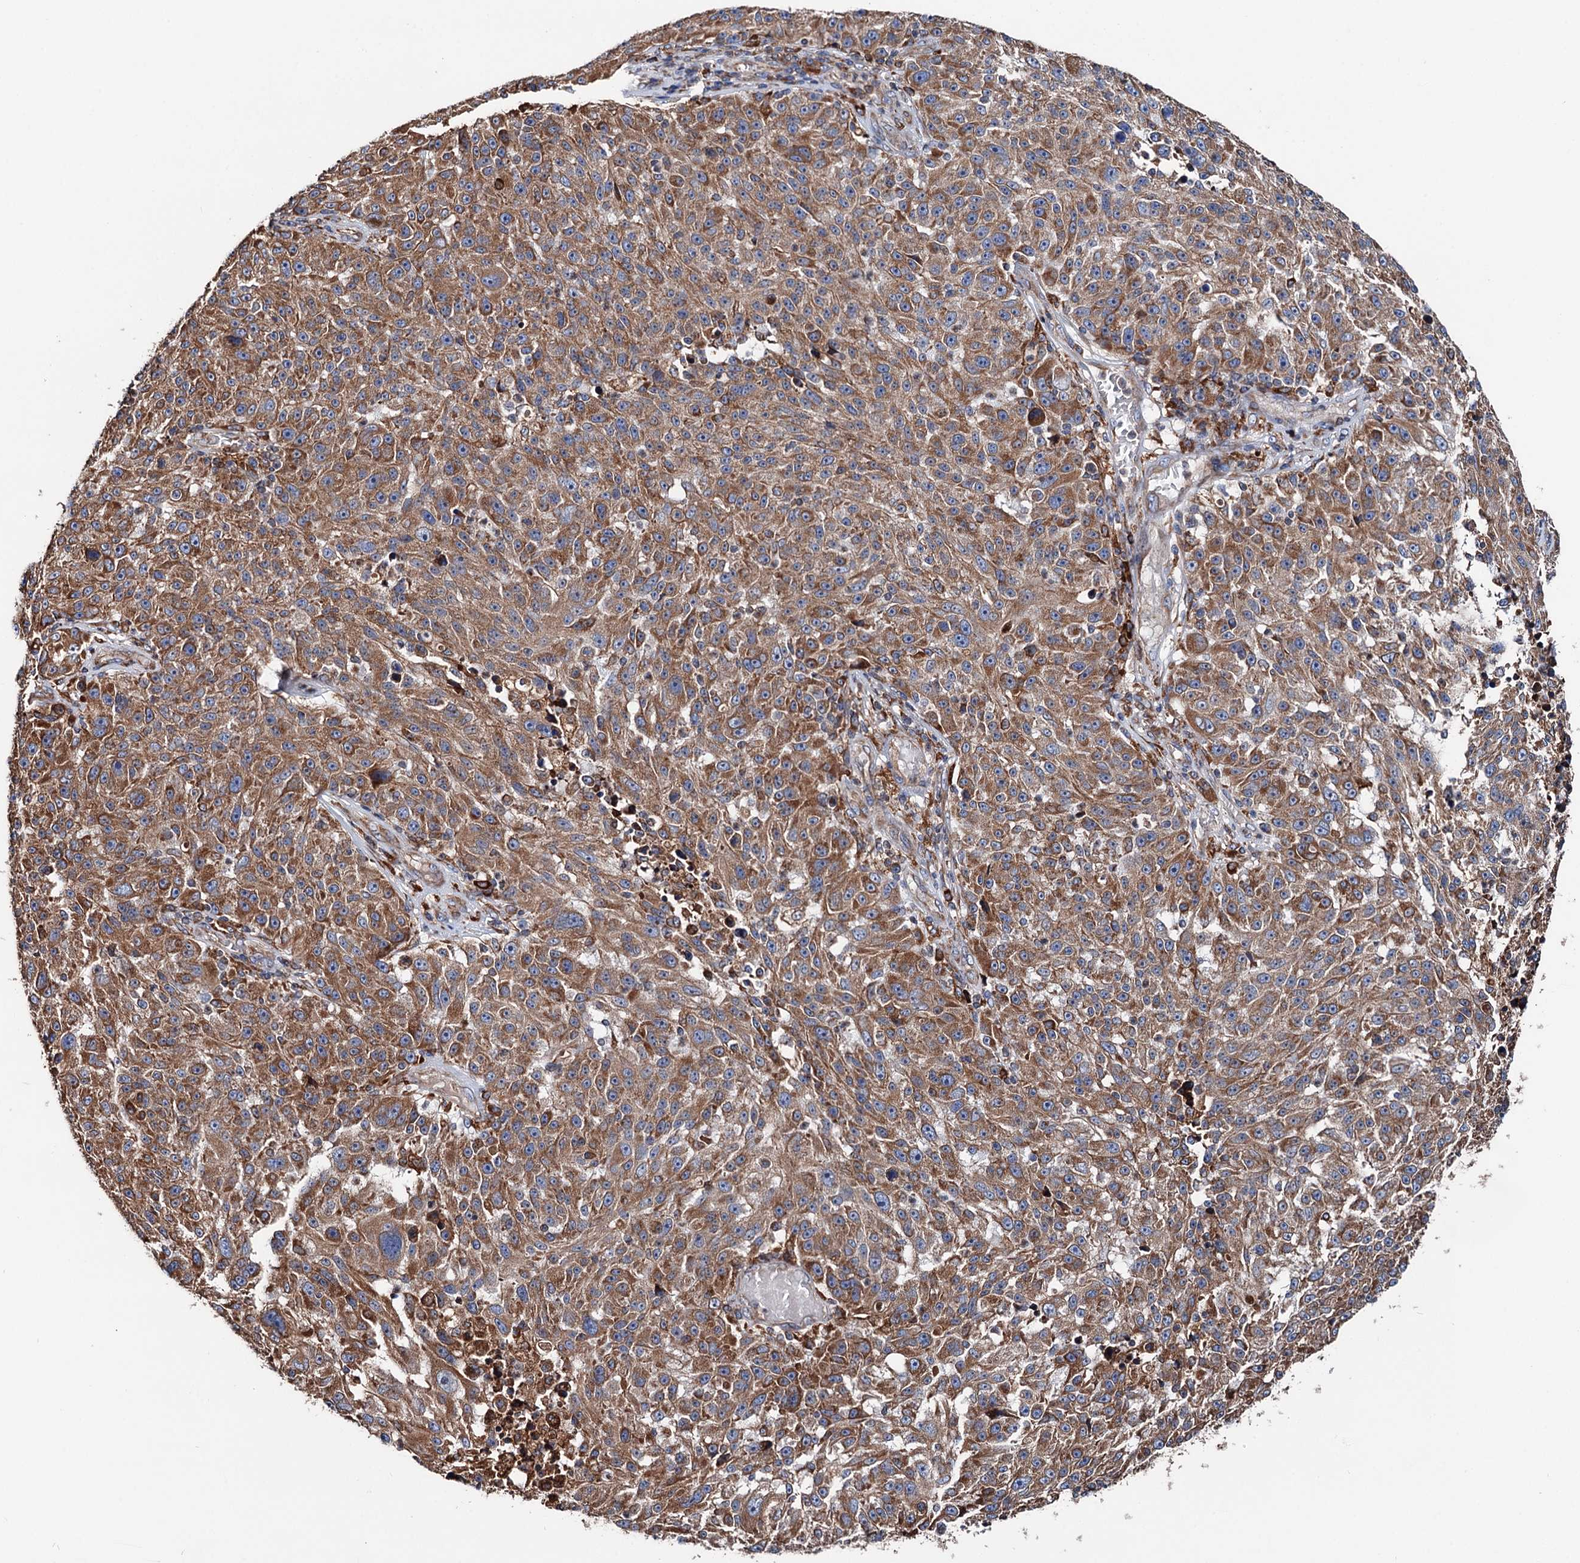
{"staining": {"intensity": "moderate", "quantity": ">75%", "location": "cytoplasmic/membranous"}, "tissue": "melanoma", "cell_type": "Tumor cells", "image_type": "cancer", "snomed": [{"axis": "morphology", "description": "Malignant melanoma, NOS"}, {"axis": "topography", "description": "Skin"}], "caption": "Human malignant melanoma stained with a brown dye shows moderate cytoplasmic/membranous positive positivity in about >75% of tumor cells.", "gene": "ERP29", "patient": {"sex": "male", "age": 53}}